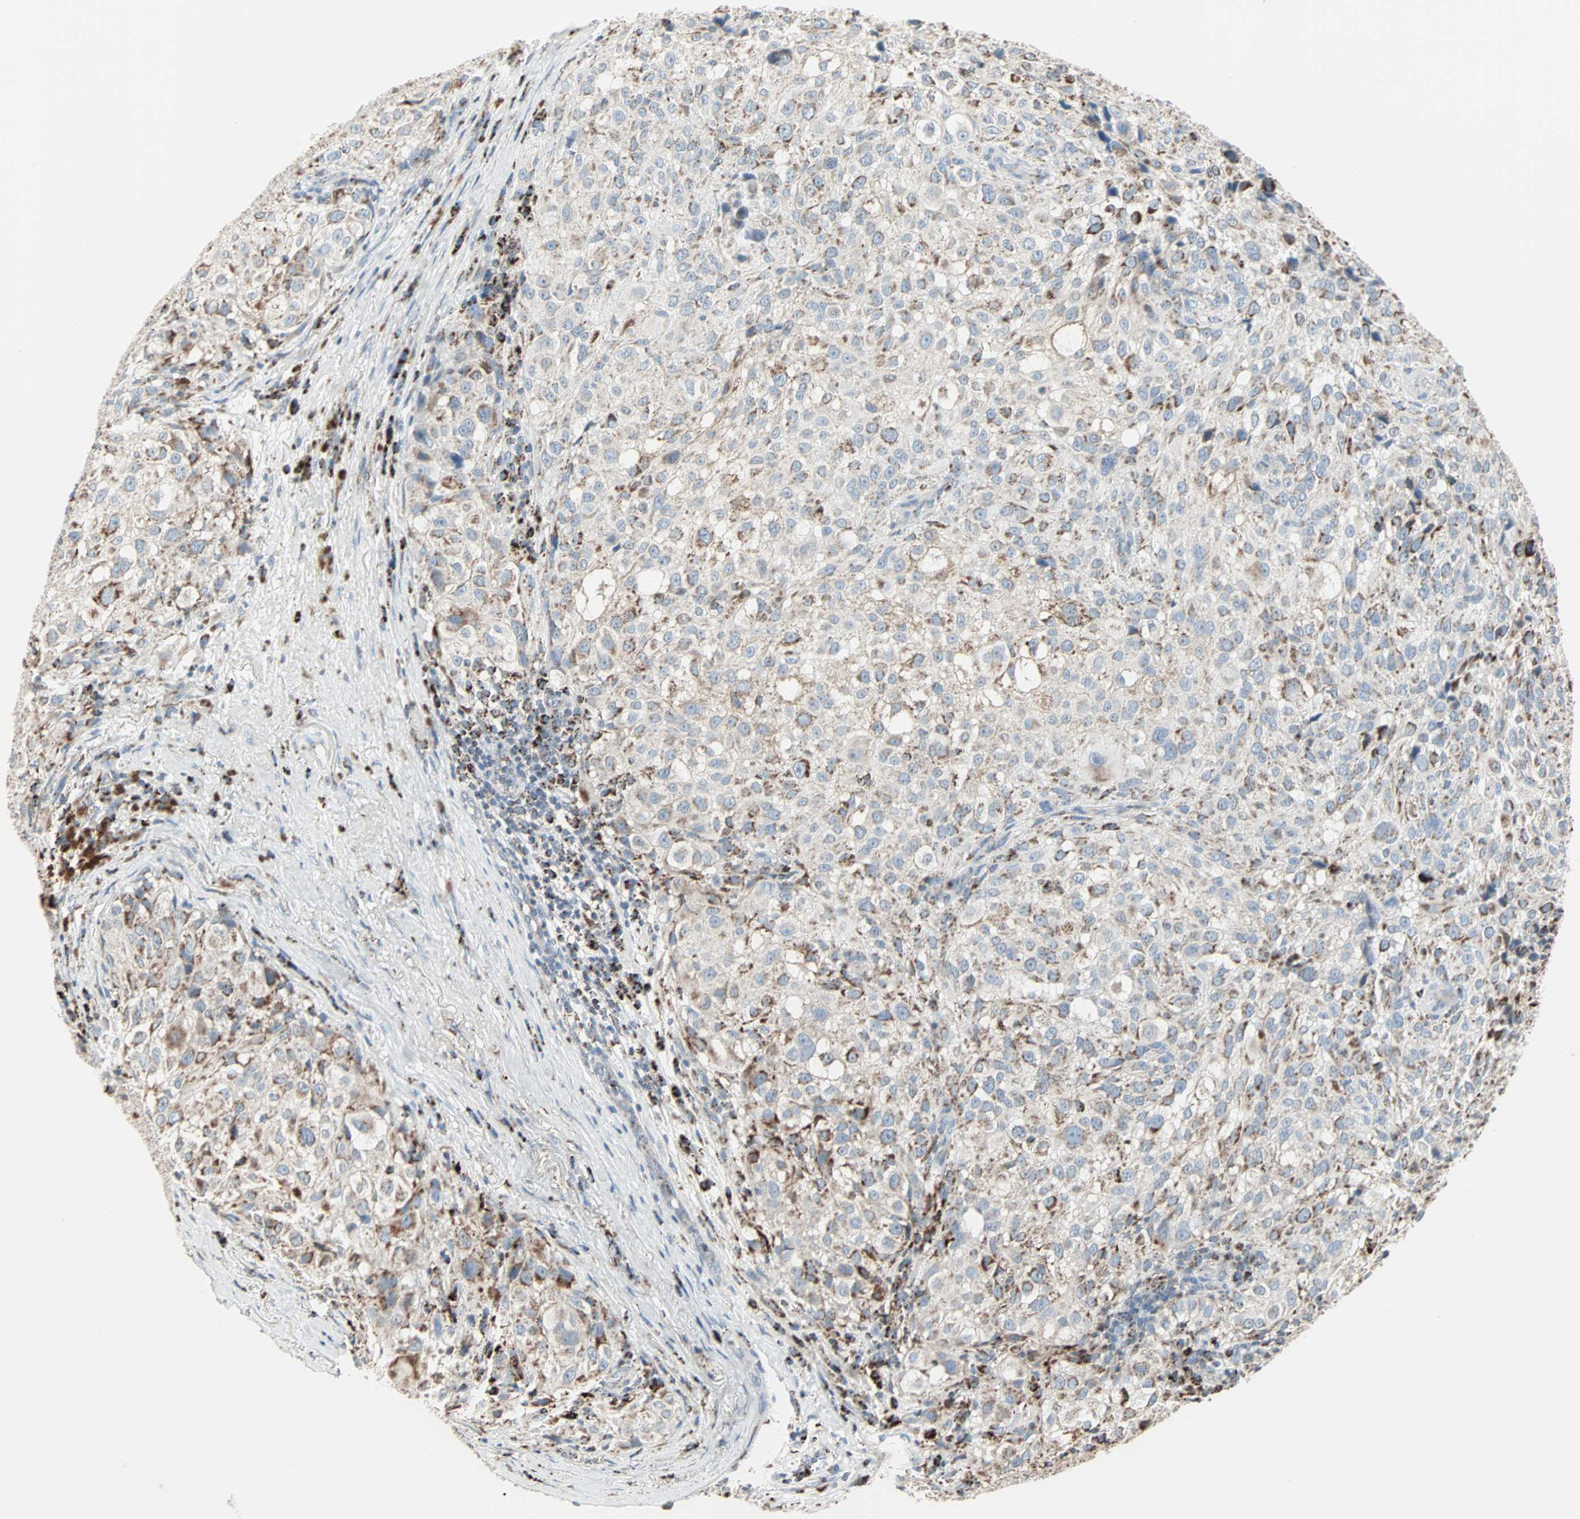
{"staining": {"intensity": "strong", "quantity": "25%-75%", "location": "cytoplasmic/membranous"}, "tissue": "melanoma", "cell_type": "Tumor cells", "image_type": "cancer", "snomed": [{"axis": "morphology", "description": "Necrosis, NOS"}, {"axis": "morphology", "description": "Malignant melanoma, NOS"}, {"axis": "topography", "description": "Skin"}], "caption": "Brown immunohistochemical staining in melanoma demonstrates strong cytoplasmic/membranous expression in approximately 25%-75% of tumor cells.", "gene": "IDH2", "patient": {"sex": "female", "age": 87}}